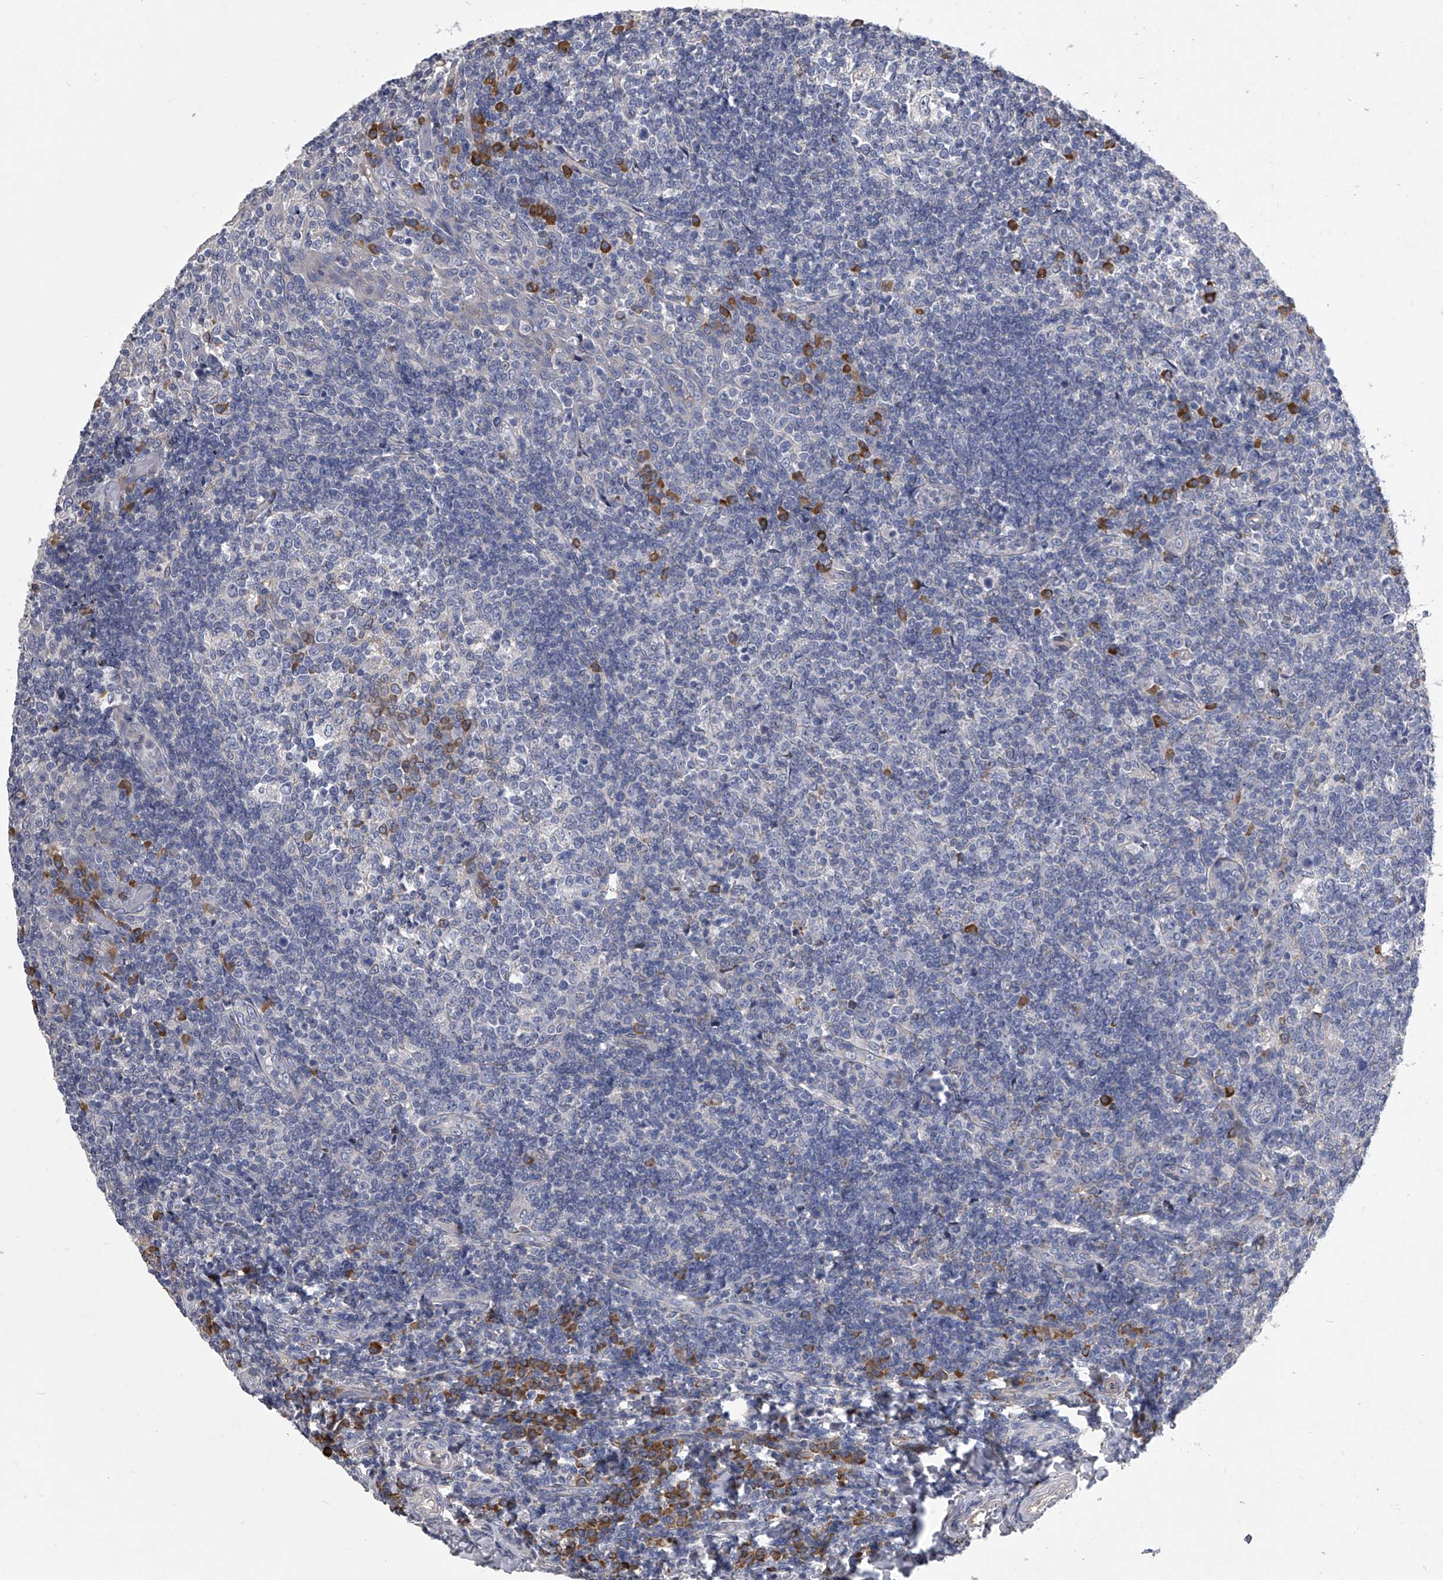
{"staining": {"intensity": "strong", "quantity": "<25%", "location": "cytoplasmic/membranous"}, "tissue": "tonsil", "cell_type": "Germinal center cells", "image_type": "normal", "snomed": [{"axis": "morphology", "description": "Normal tissue, NOS"}, {"axis": "topography", "description": "Tonsil"}], "caption": "DAB immunohistochemical staining of normal tonsil shows strong cytoplasmic/membranous protein staining in about <25% of germinal center cells.", "gene": "CCR4", "patient": {"sex": "female", "age": 19}}